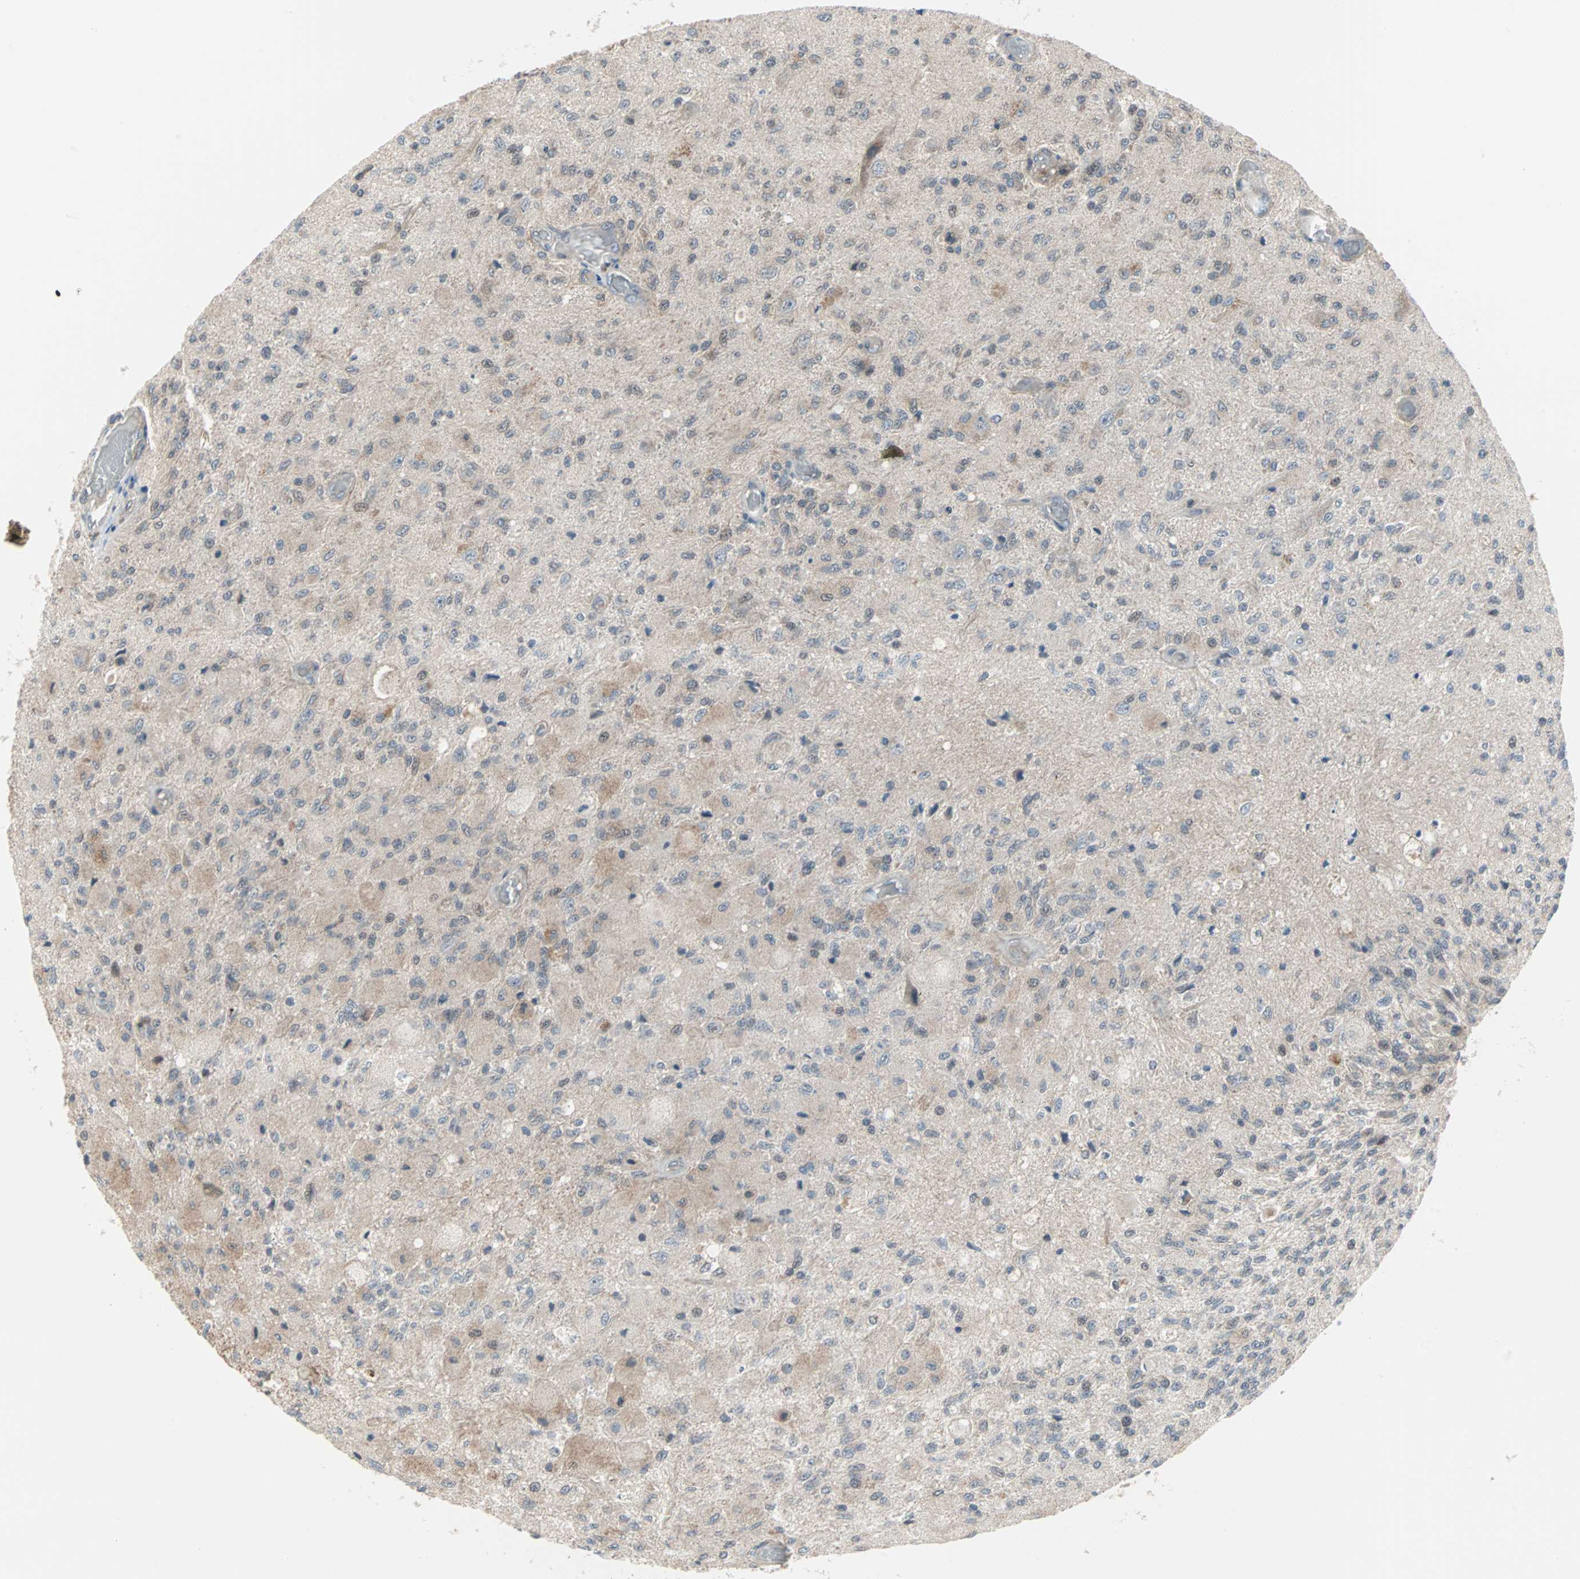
{"staining": {"intensity": "moderate", "quantity": "<25%", "location": "cytoplasmic/membranous"}, "tissue": "glioma", "cell_type": "Tumor cells", "image_type": "cancer", "snomed": [{"axis": "morphology", "description": "Normal tissue, NOS"}, {"axis": "morphology", "description": "Glioma, malignant, High grade"}, {"axis": "topography", "description": "Cerebral cortex"}], "caption": "Glioma stained for a protein shows moderate cytoplasmic/membranous positivity in tumor cells. Nuclei are stained in blue.", "gene": "CASP3", "patient": {"sex": "male", "age": 77}}